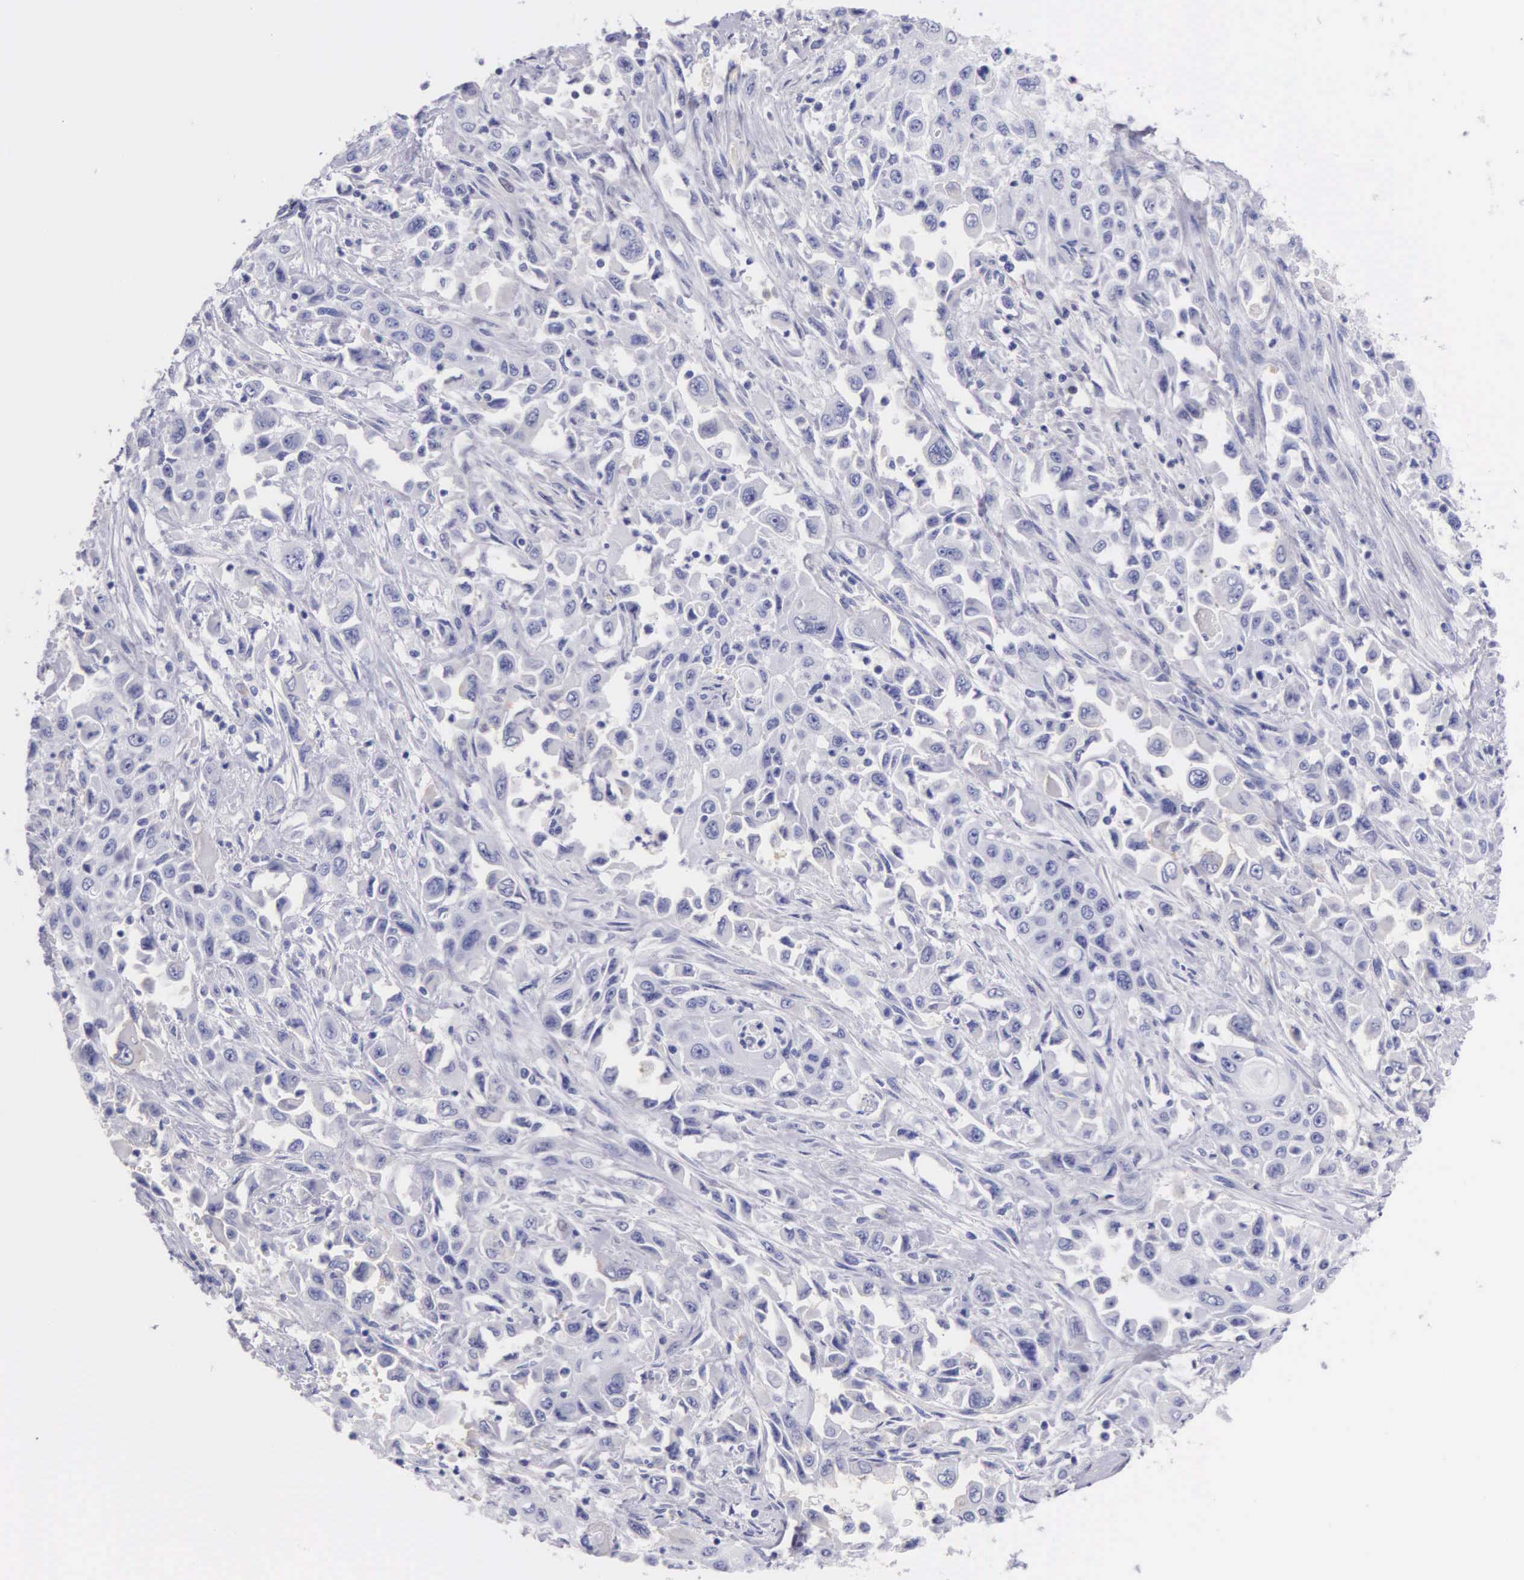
{"staining": {"intensity": "negative", "quantity": "none", "location": "none"}, "tissue": "pancreatic cancer", "cell_type": "Tumor cells", "image_type": "cancer", "snomed": [{"axis": "morphology", "description": "Adenocarcinoma, NOS"}, {"axis": "topography", "description": "Pancreas"}], "caption": "Photomicrograph shows no significant protein staining in tumor cells of pancreatic cancer.", "gene": "GSTT2", "patient": {"sex": "male", "age": 70}}